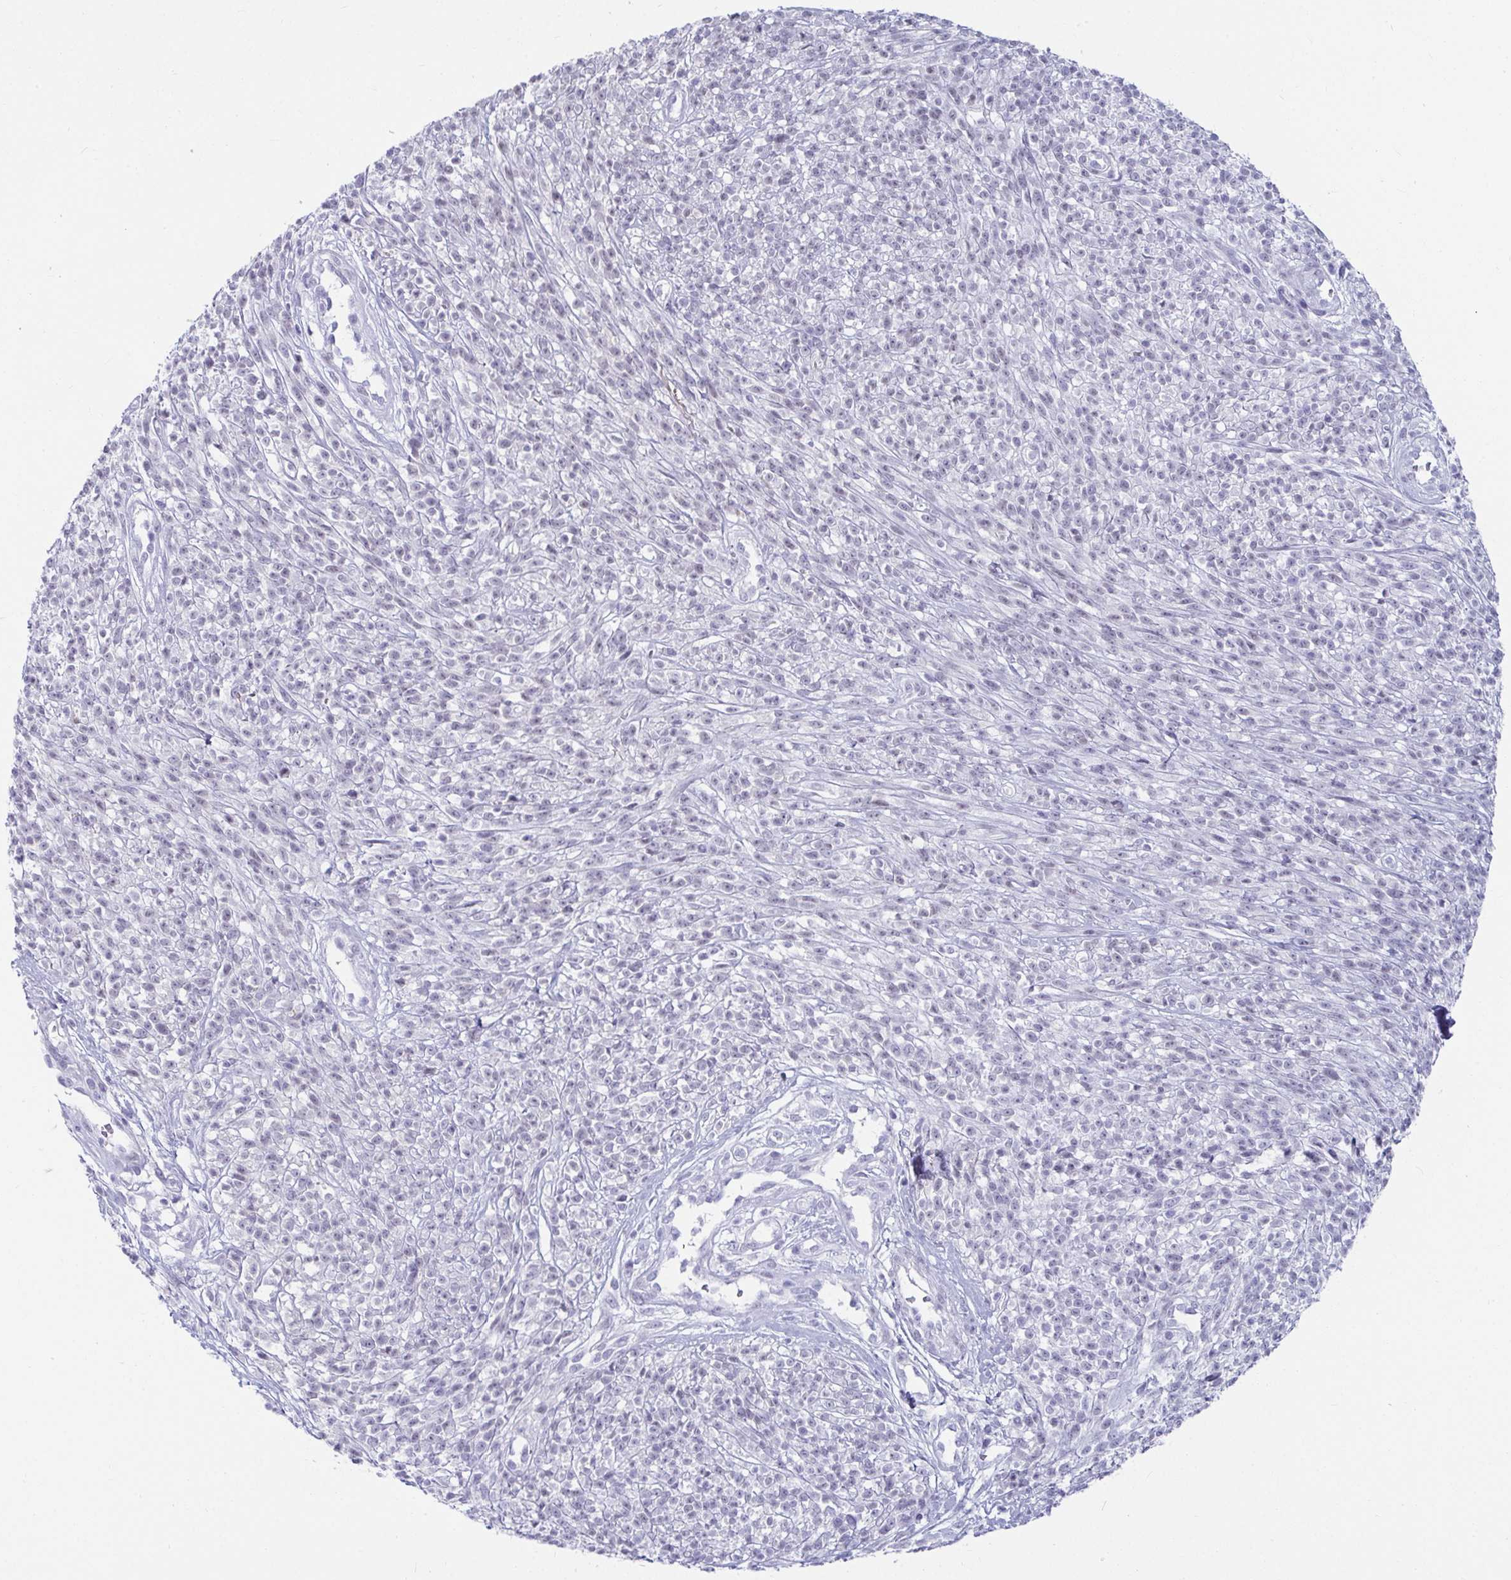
{"staining": {"intensity": "negative", "quantity": "none", "location": "none"}, "tissue": "melanoma", "cell_type": "Tumor cells", "image_type": "cancer", "snomed": [{"axis": "morphology", "description": "Malignant melanoma, NOS"}, {"axis": "topography", "description": "Skin"}, {"axis": "topography", "description": "Skin of trunk"}], "caption": "High power microscopy photomicrograph of an IHC photomicrograph of melanoma, revealing no significant positivity in tumor cells.", "gene": "NPY", "patient": {"sex": "male", "age": 74}}